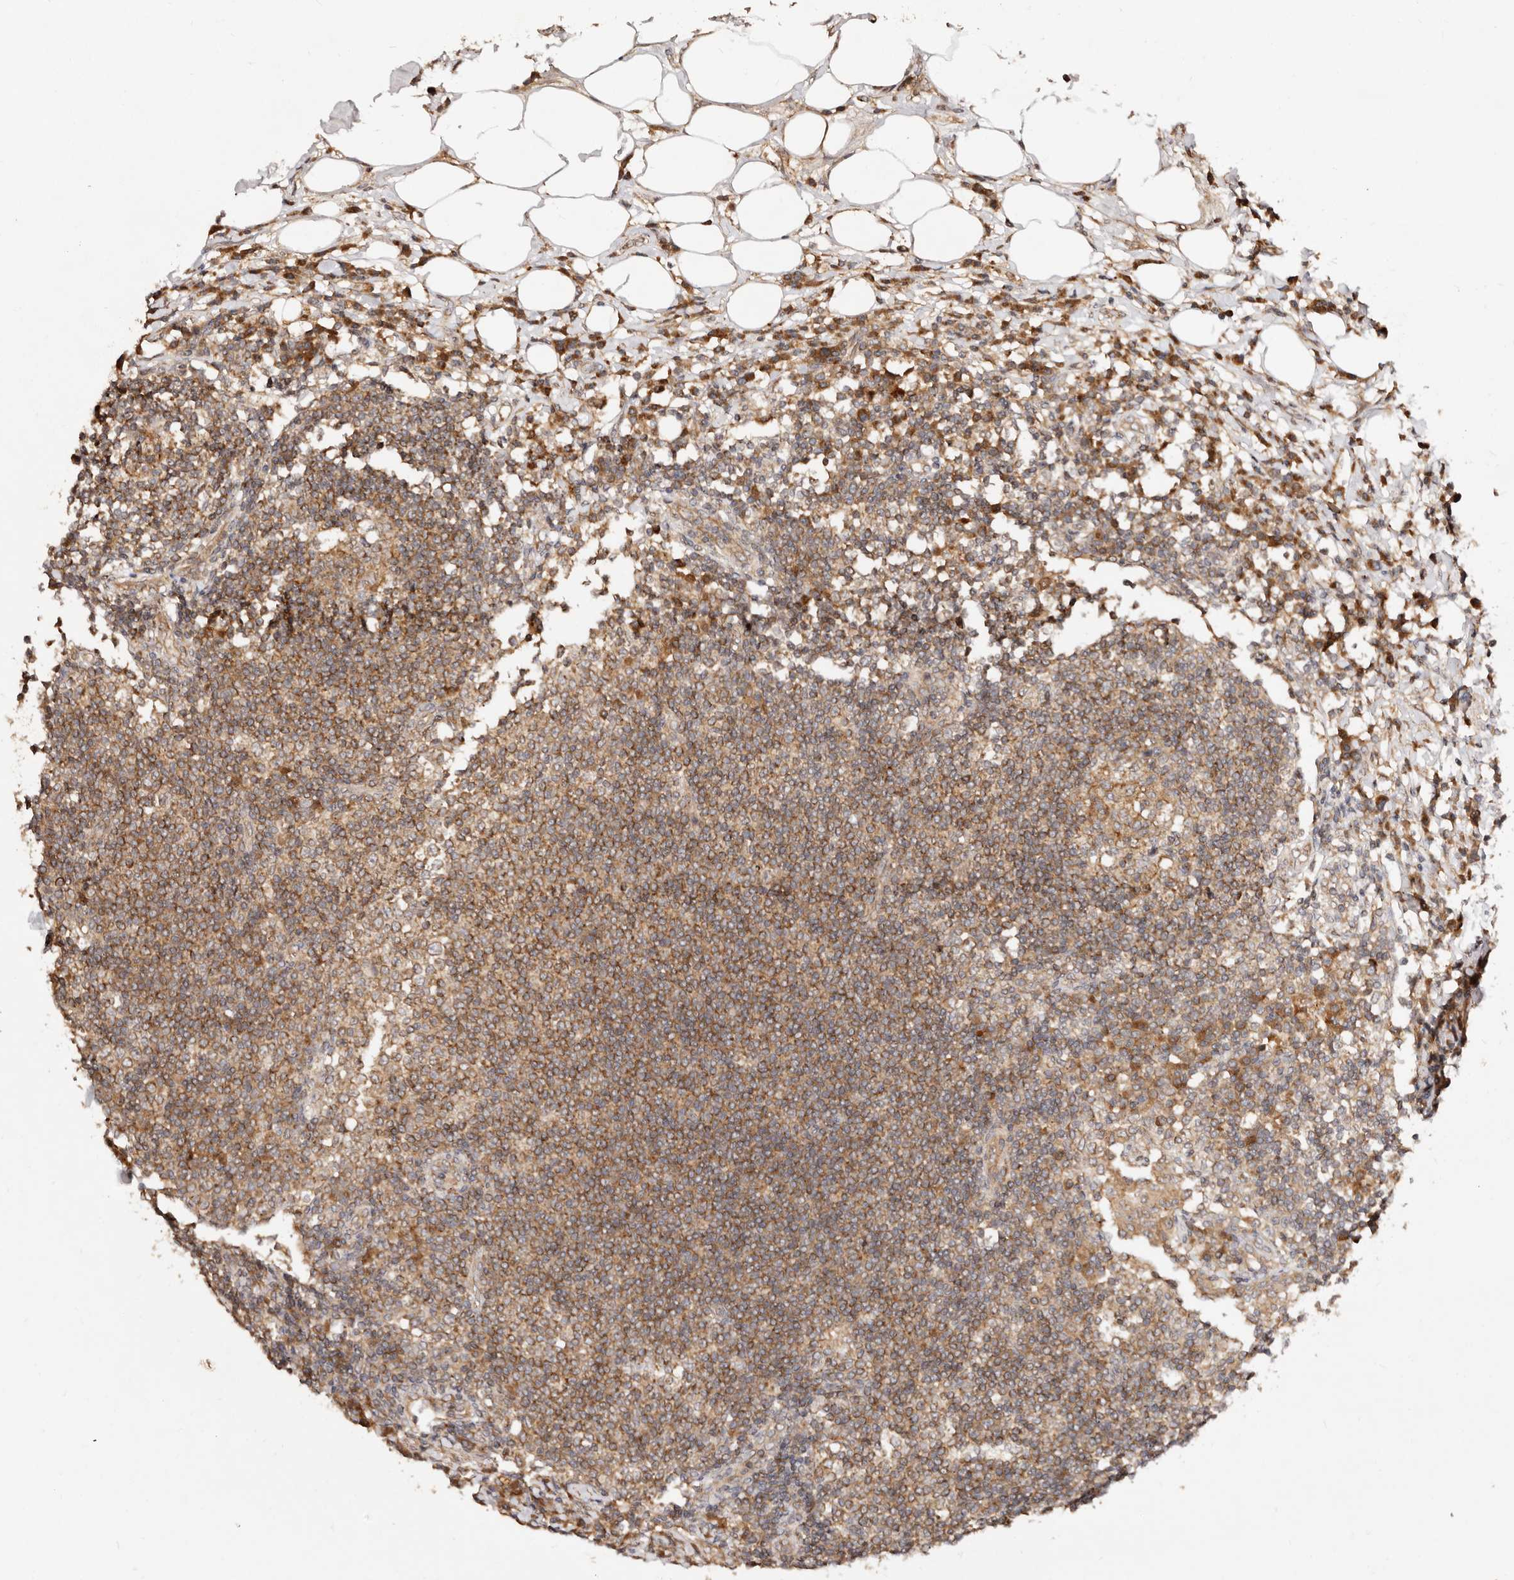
{"staining": {"intensity": "weak", "quantity": ">75%", "location": "cytoplasmic/membranous"}, "tissue": "lymph node", "cell_type": "Germinal center cells", "image_type": "normal", "snomed": [{"axis": "morphology", "description": "Normal tissue, NOS"}, {"axis": "topography", "description": "Lymph node"}], "caption": "This histopathology image exhibits unremarkable lymph node stained with IHC to label a protein in brown. The cytoplasmic/membranous of germinal center cells show weak positivity for the protein. Nuclei are counter-stained blue.", "gene": "DENND11", "patient": {"sex": "female", "age": 53}}